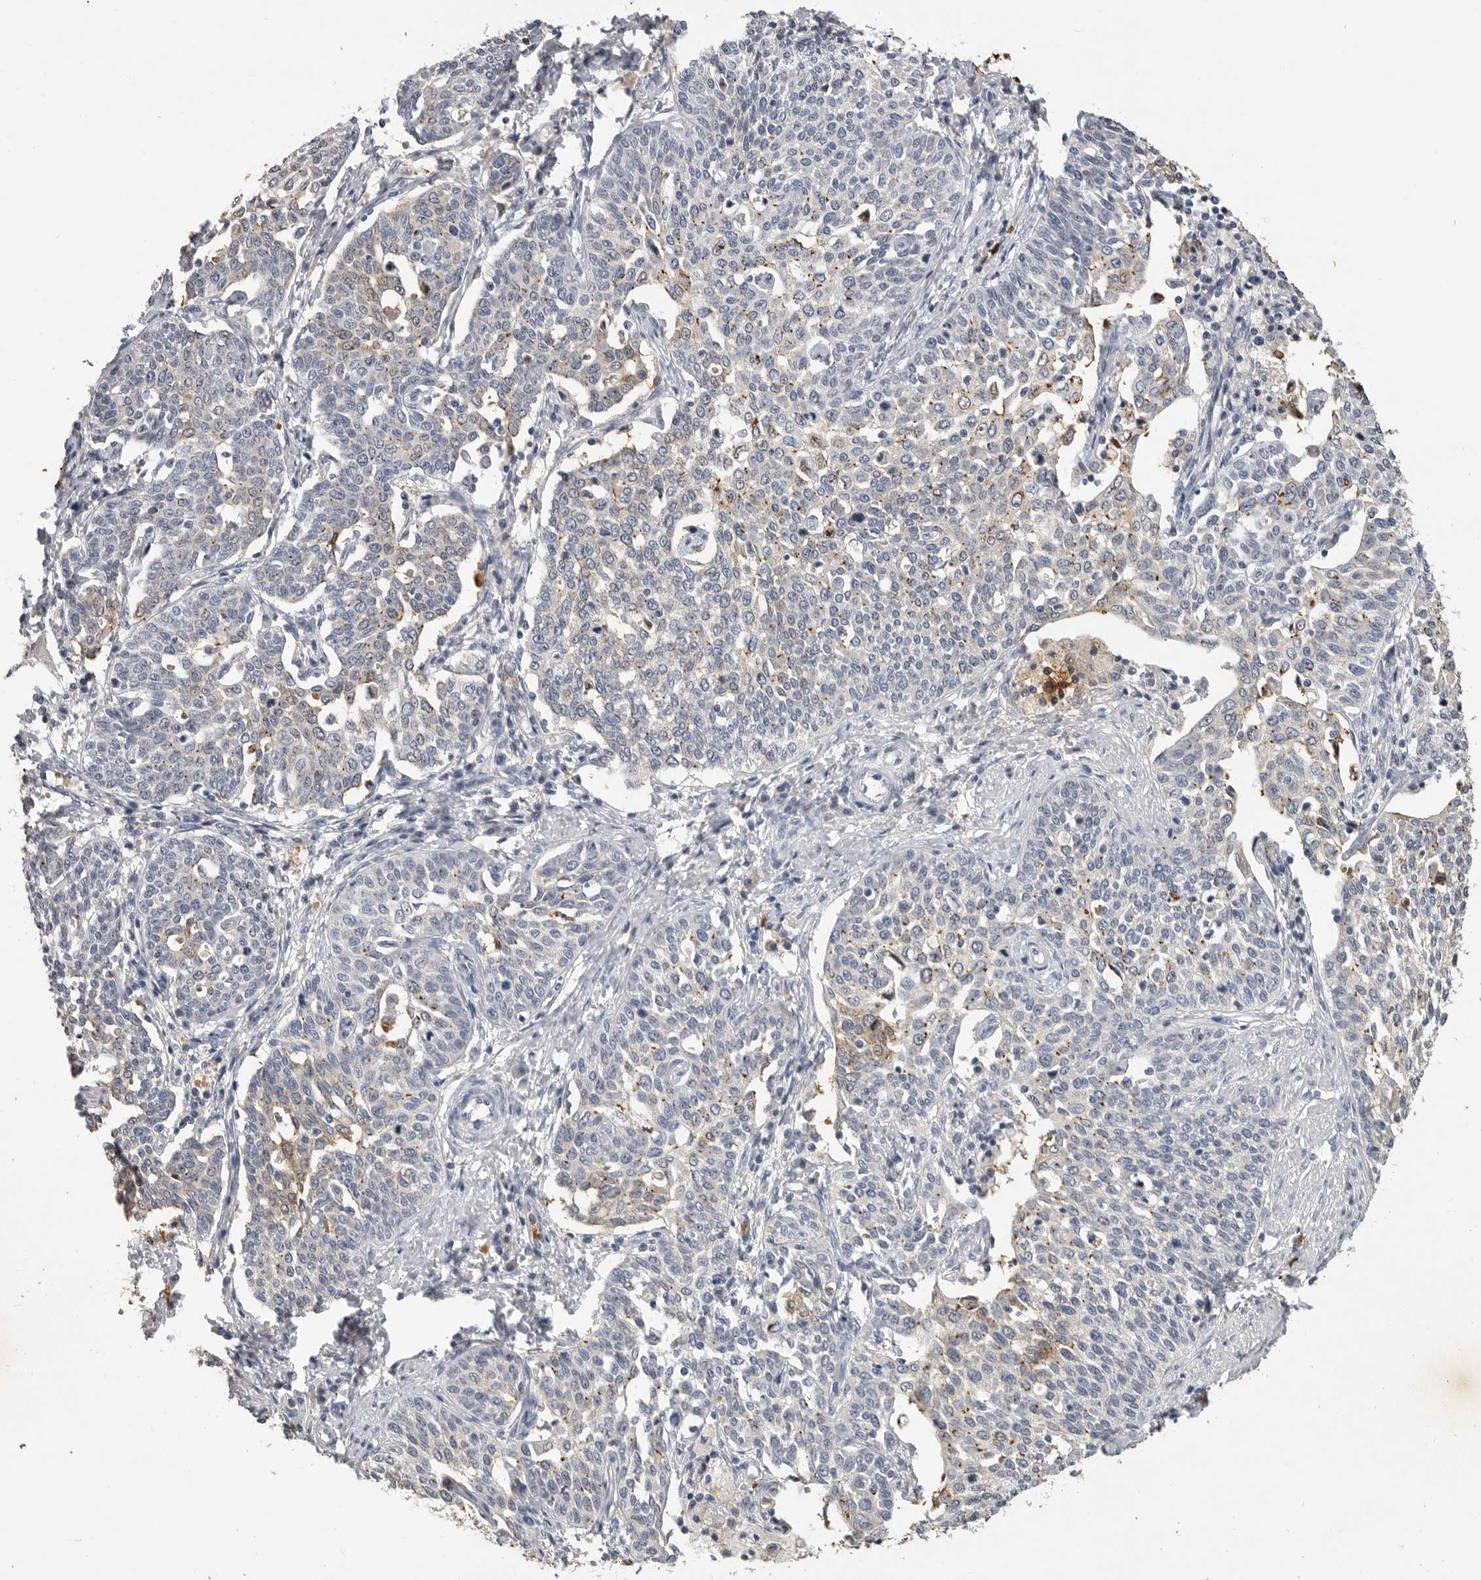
{"staining": {"intensity": "moderate", "quantity": "<25%", "location": "cytoplasmic/membranous"}, "tissue": "cervical cancer", "cell_type": "Tumor cells", "image_type": "cancer", "snomed": [{"axis": "morphology", "description": "Squamous cell carcinoma, NOS"}, {"axis": "topography", "description": "Cervix"}], "caption": "A low amount of moderate cytoplasmic/membranous staining is identified in approximately <25% of tumor cells in squamous cell carcinoma (cervical) tissue. Immunohistochemistry (ihc) stains the protein in brown and the nuclei are stained blue.", "gene": "LTBR", "patient": {"sex": "female", "age": 34}}